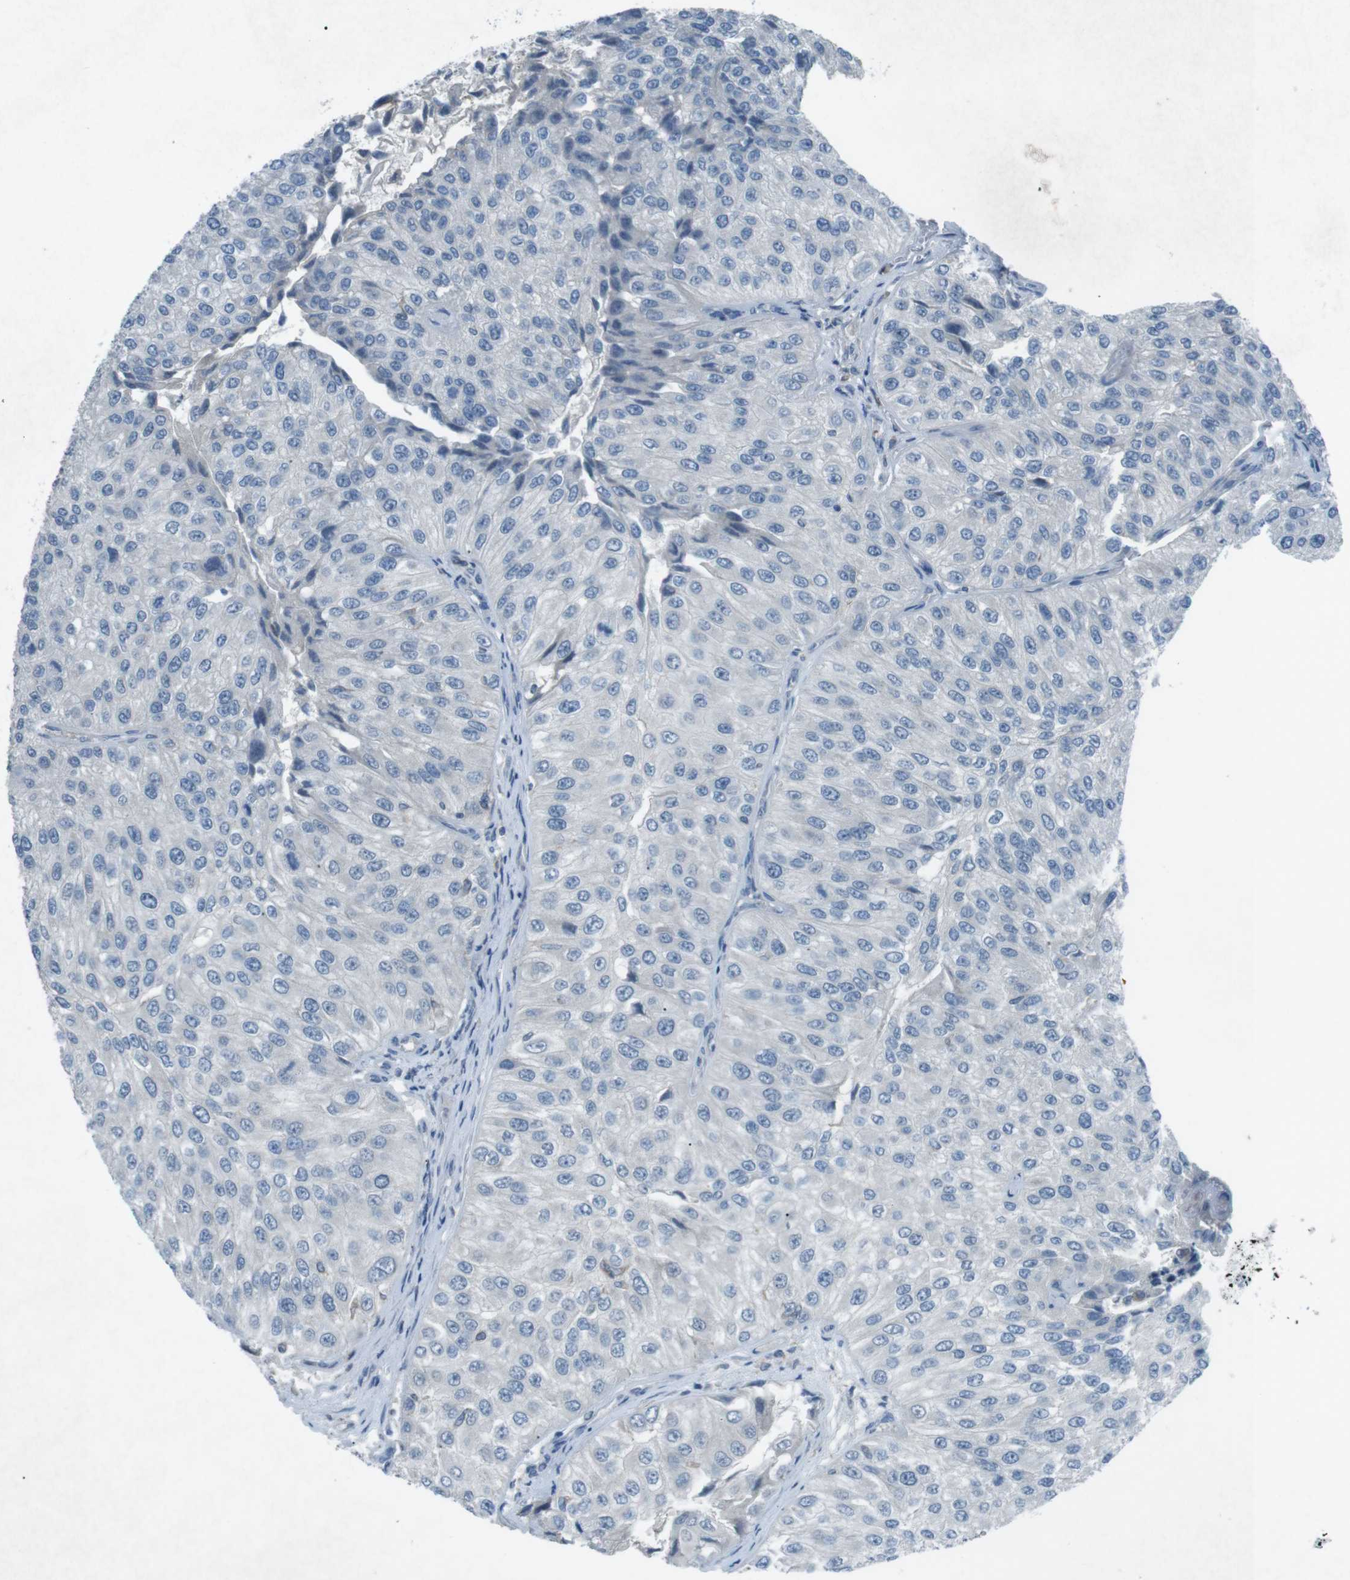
{"staining": {"intensity": "negative", "quantity": "none", "location": "none"}, "tissue": "urothelial cancer", "cell_type": "Tumor cells", "image_type": "cancer", "snomed": [{"axis": "morphology", "description": "Urothelial carcinoma, High grade"}, {"axis": "topography", "description": "Kidney"}, {"axis": "topography", "description": "Urinary bladder"}], "caption": "High power microscopy histopathology image of an immunohistochemistry (IHC) histopathology image of high-grade urothelial carcinoma, revealing no significant positivity in tumor cells.", "gene": "FCRLA", "patient": {"sex": "male", "age": 77}}